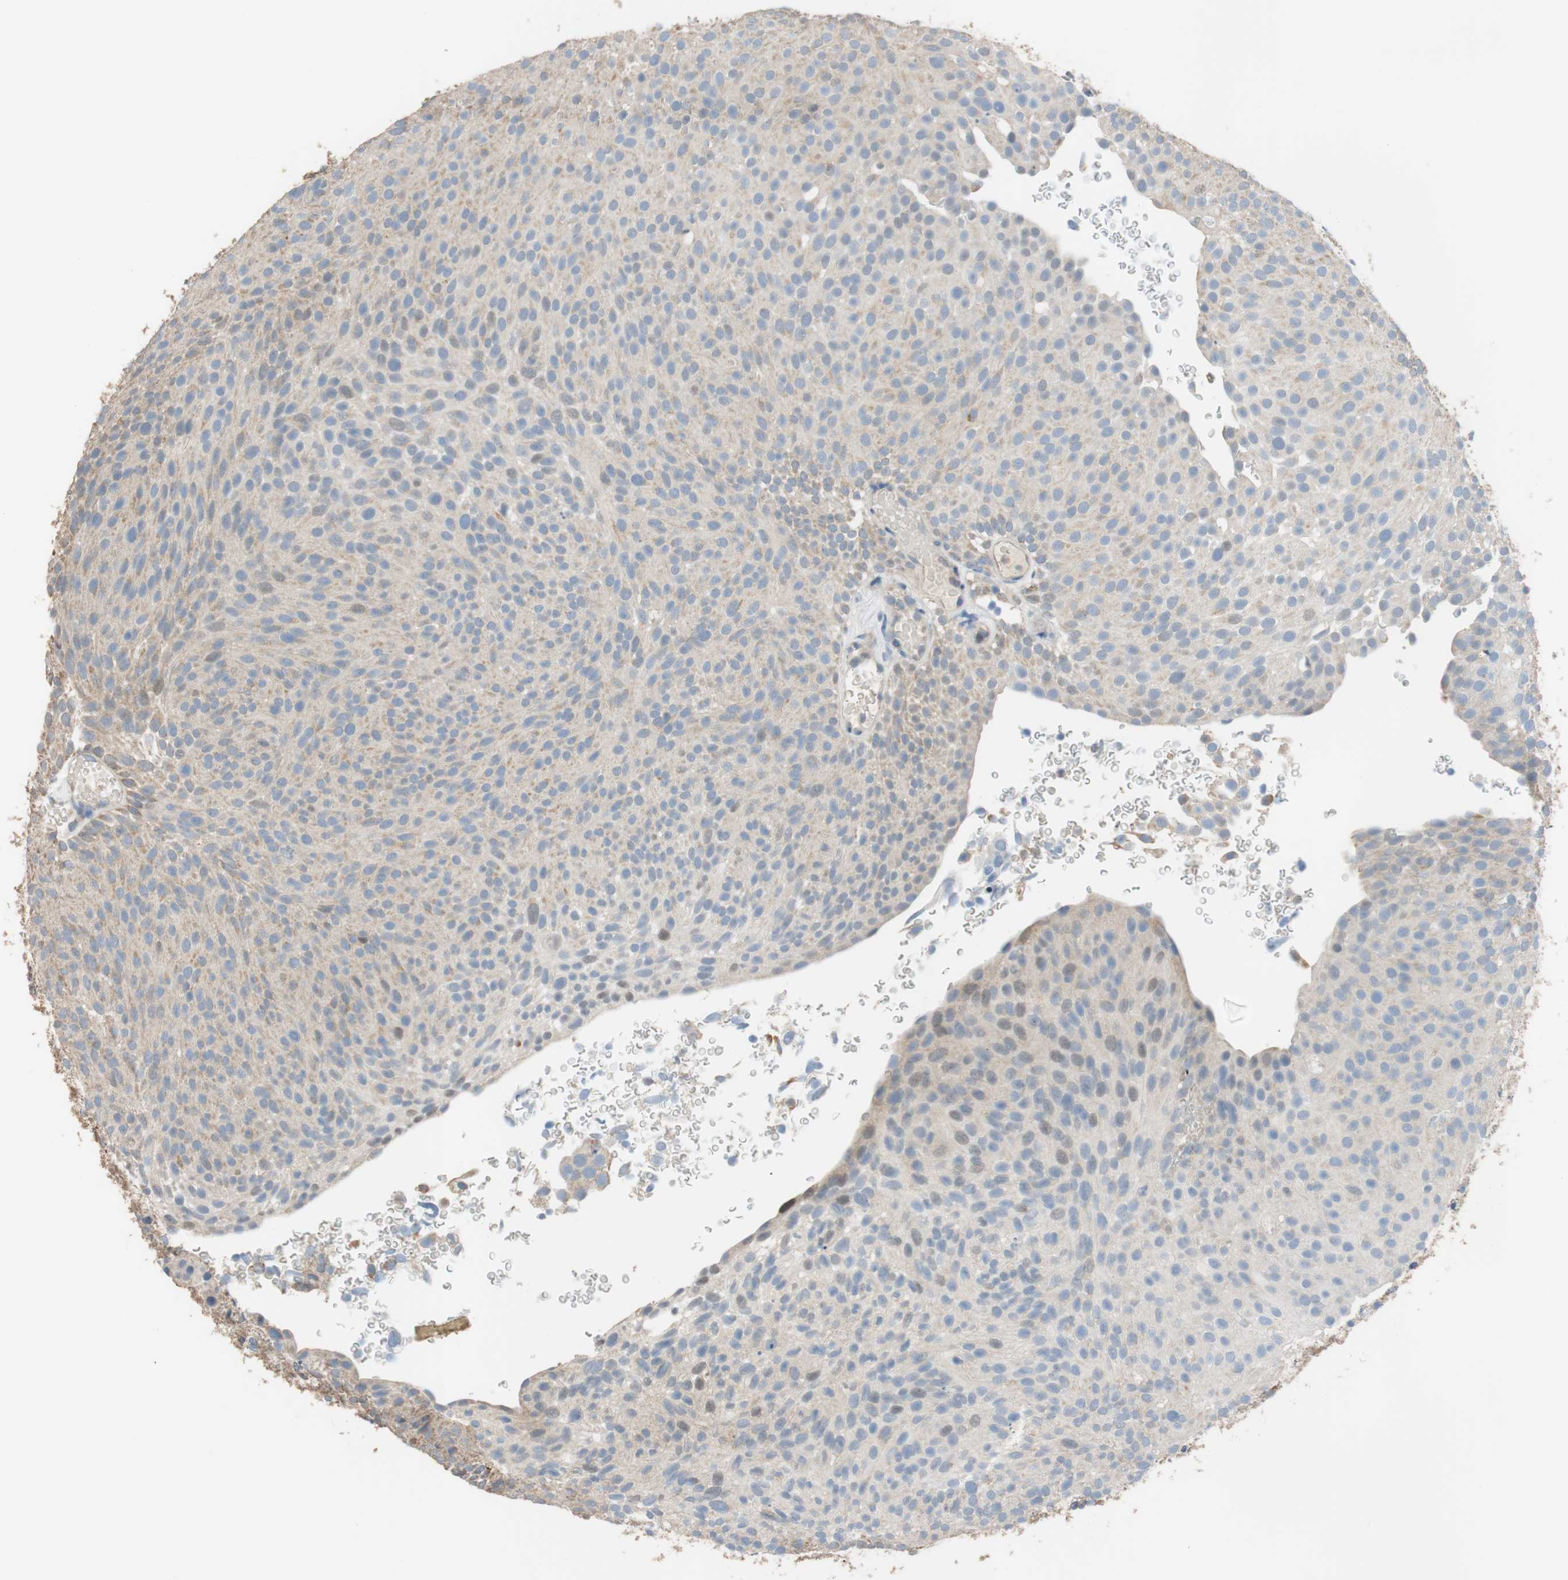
{"staining": {"intensity": "weak", "quantity": ">75%", "location": "cytoplasmic/membranous"}, "tissue": "urothelial cancer", "cell_type": "Tumor cells", "image_type": "cancer", "snomed": [{"axis": "morphology", "description": "Urothelial carcinoma, Low grade"}, {"axis": "topography", "description": "Urinary bladder"}], "caption": "Low-grade urothelial carcinoma stained with DAB immunohistochemistry (IHC) reveals low levels of weak cytoplasmic/membranous expression in about >75% of tumor cells.", "gene": "ALDH1A2", "patient": {"sex": "male", "age": 78}}